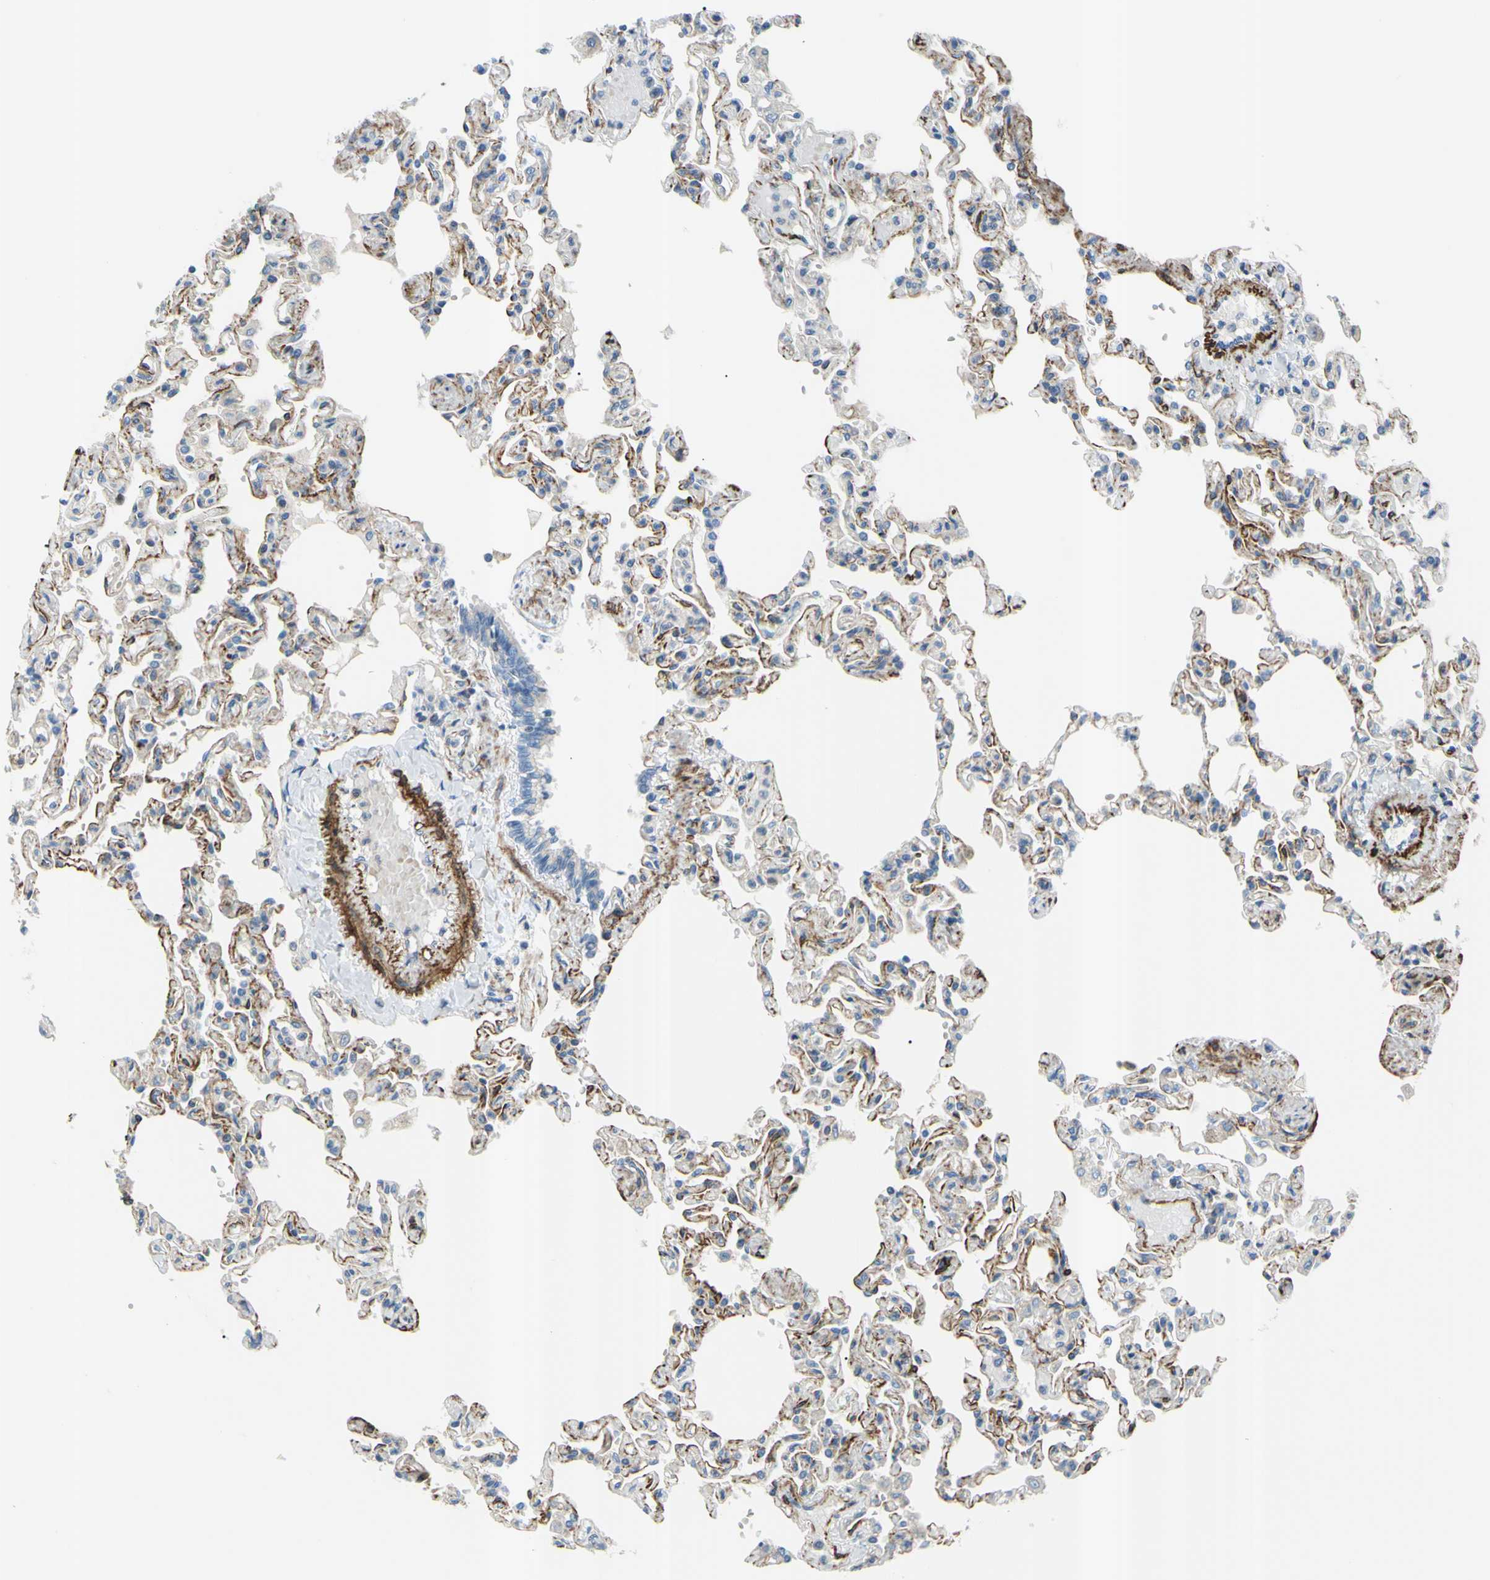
{"staining": {"intensity": "moderate", "quantity": "25%-75%", "location": "cytoplasmic/membranous"}, "tissue": "lung", "cell_type": "Alveolar cells", "image_type": "normal", "snomed": [{"axis": "morphology", "description": "Normal tissue, NOS"}, {"axis": "topography", "description": "Lung"}], "caption": "High-magnification brightfield microscopy of normal lung stained with DAB (3,3'-diaminobenzidine) (brown) and counterstained with hematoxylin (blue). alveolar cells exhibit moderate cytoplasmic/membranous staining is seen in approximately25%-75% of cells.", "gene": "PRRG2", "patient": {"sex": "male", "age": 21}}